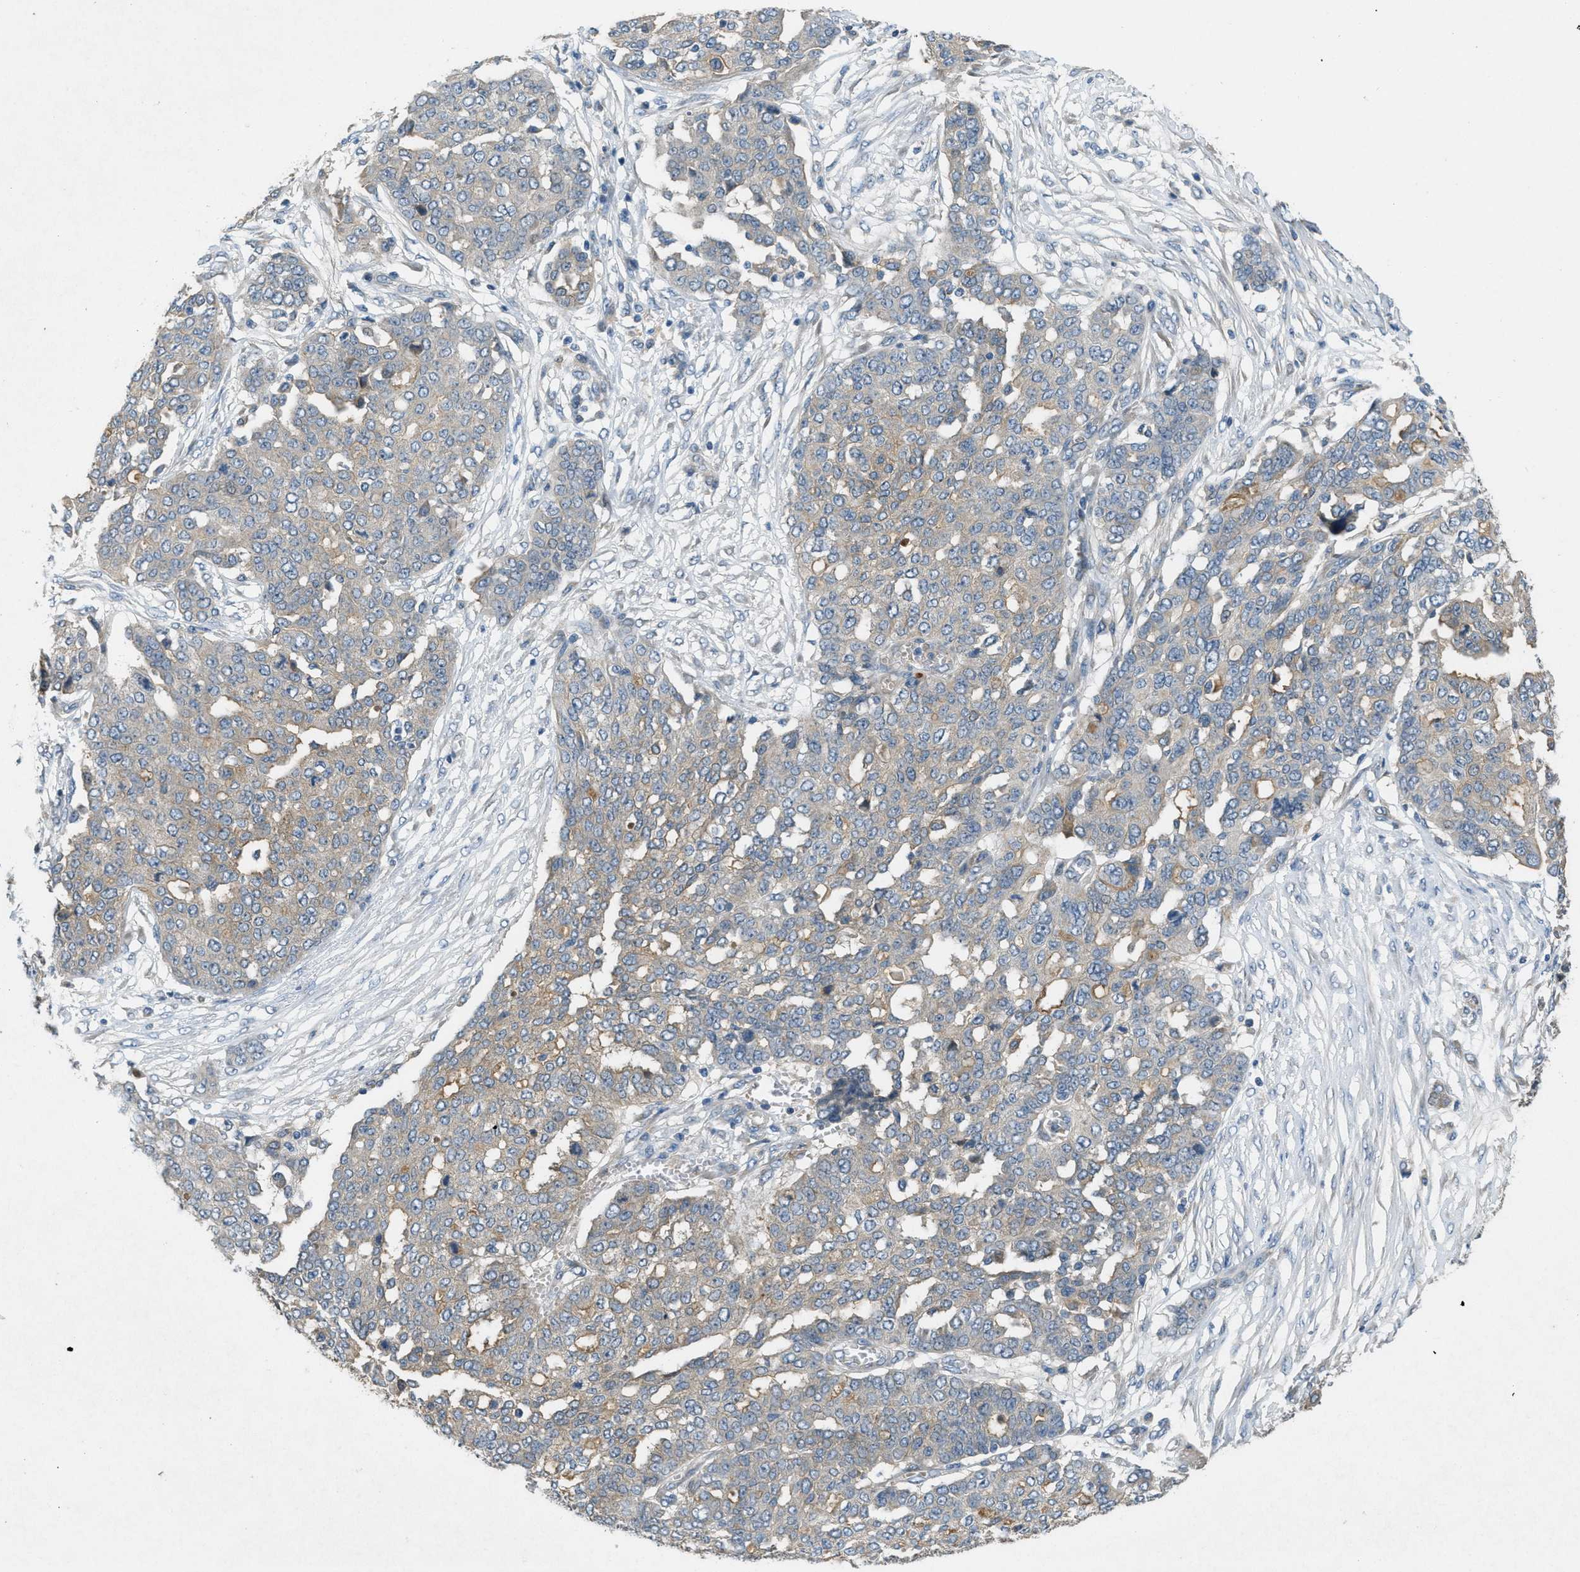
{"staining": {"intensity": "weak", "quantity": "25%-75%", "location": "cytoplasmic/membranous"}, "tissue": "ovarian cancer", "cell_type": "Tumor cells", "image_type": "cancer", "snomed": [{"axis": "morphology", "description": "Cystadenocarcinoma, serous, NOS"}, {"axis": "topography", "description": "Soft tissue"}, {"axis": "topography", "description": "Ovary"}], "caption": "Human ovarian cancer (serous cystadenocarcinoma) stained for a protein (brown) demonstrates weak cytoplasmic/membranous positive expression in about 25%-75% of tumor cells.", "gene": "ADCY6", "patient": {"sex": "female", "age": 57}}